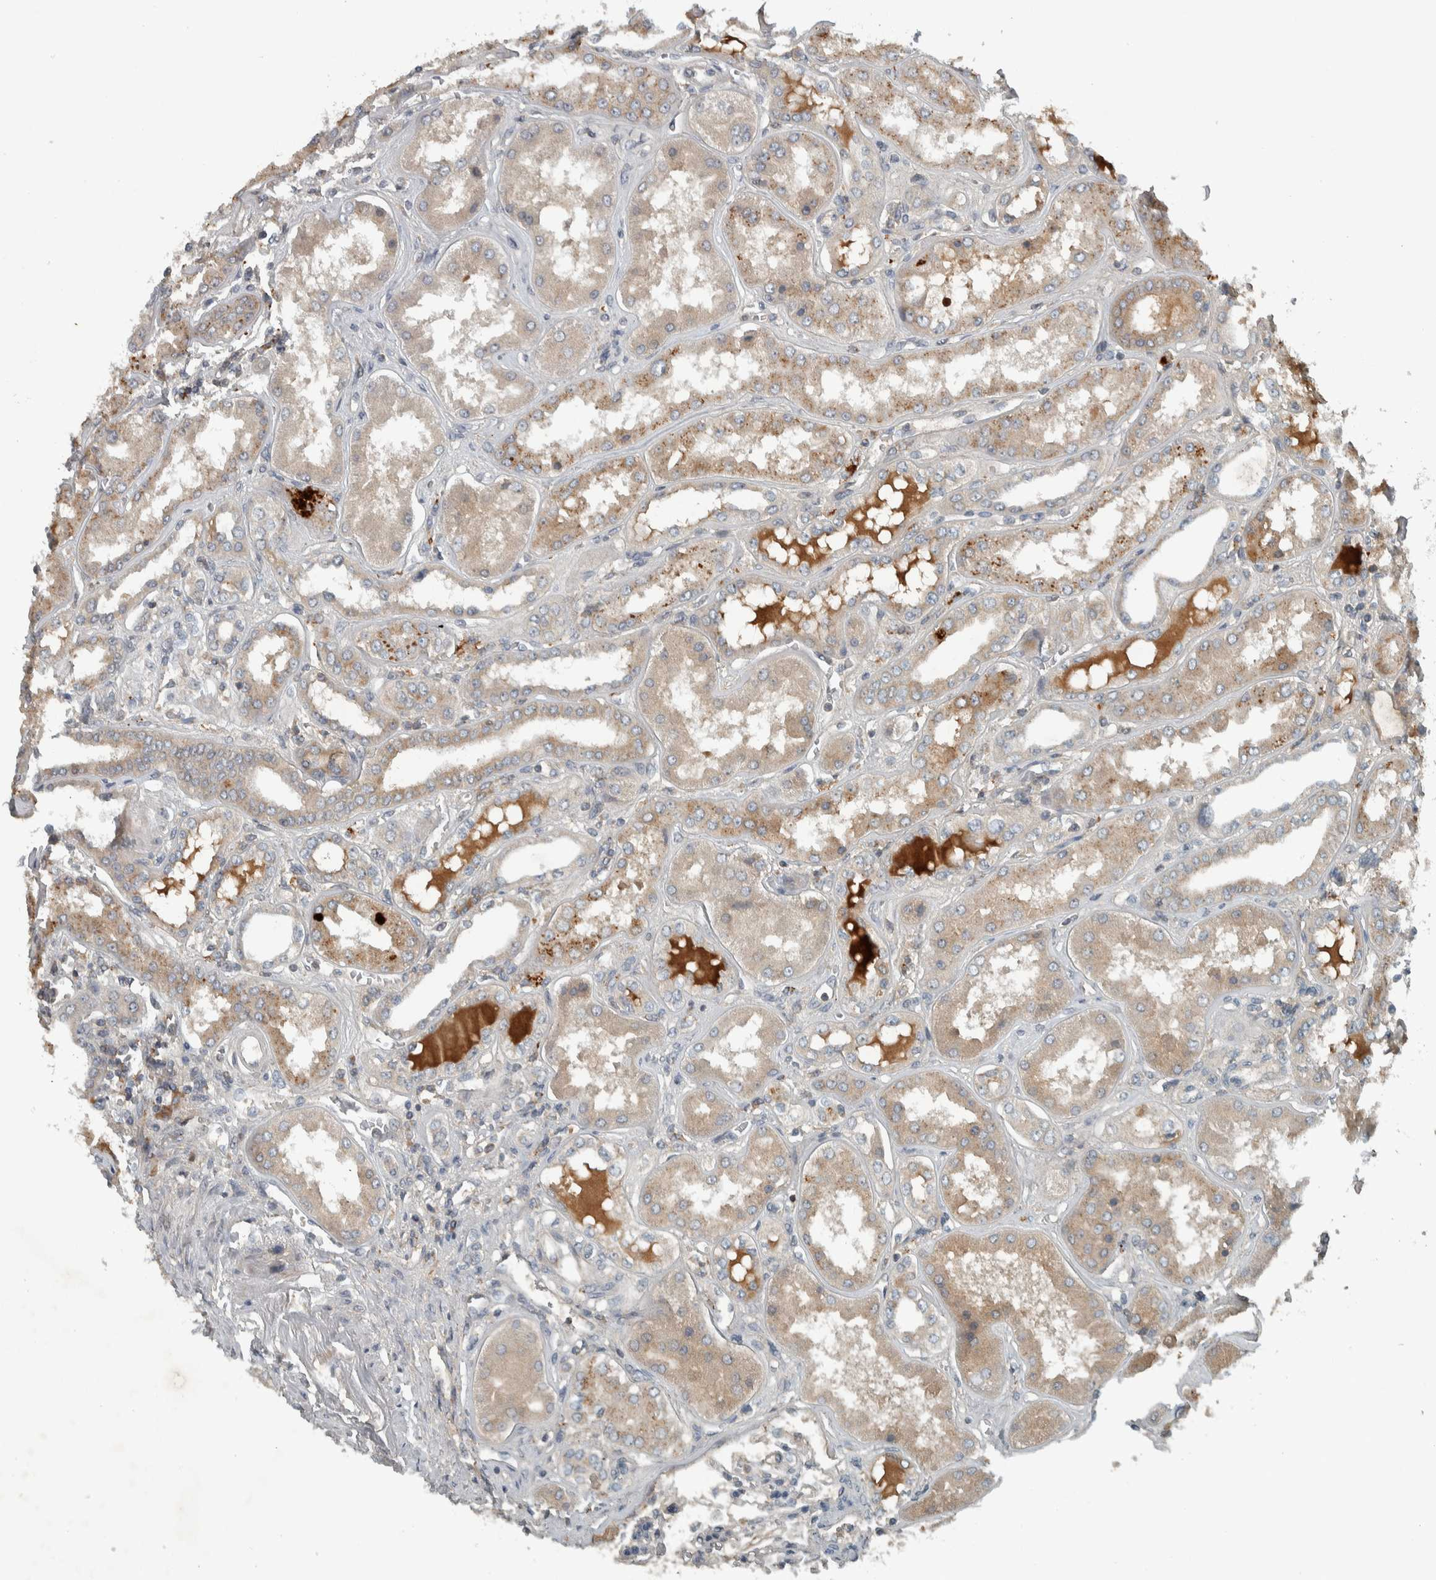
{"staining": {"intensity": "weak", "quantity": "25%-75%", "location": "cytoplasmic/membranous"}, "tissue": "kidney", "cell_type": "Cells in glomeruli", "image_type": "normal", "snomed": [{"axis": "morphology", "description": "Normal tissue, NOS"}, {"axis": "topography", "description": "Kidney"}], "caption": "Immunohistochemistry photomicrograph of benign kidney: kidney stained using IHC reveals low levels of weak protein expression localized specifically in the cytoplasmic/membranous of cells in glomeruli, appearing as a cytoplasmic/membranous brown color.", "gene": "CLCN2", "patient": {"sex": "female", "age": 56}}